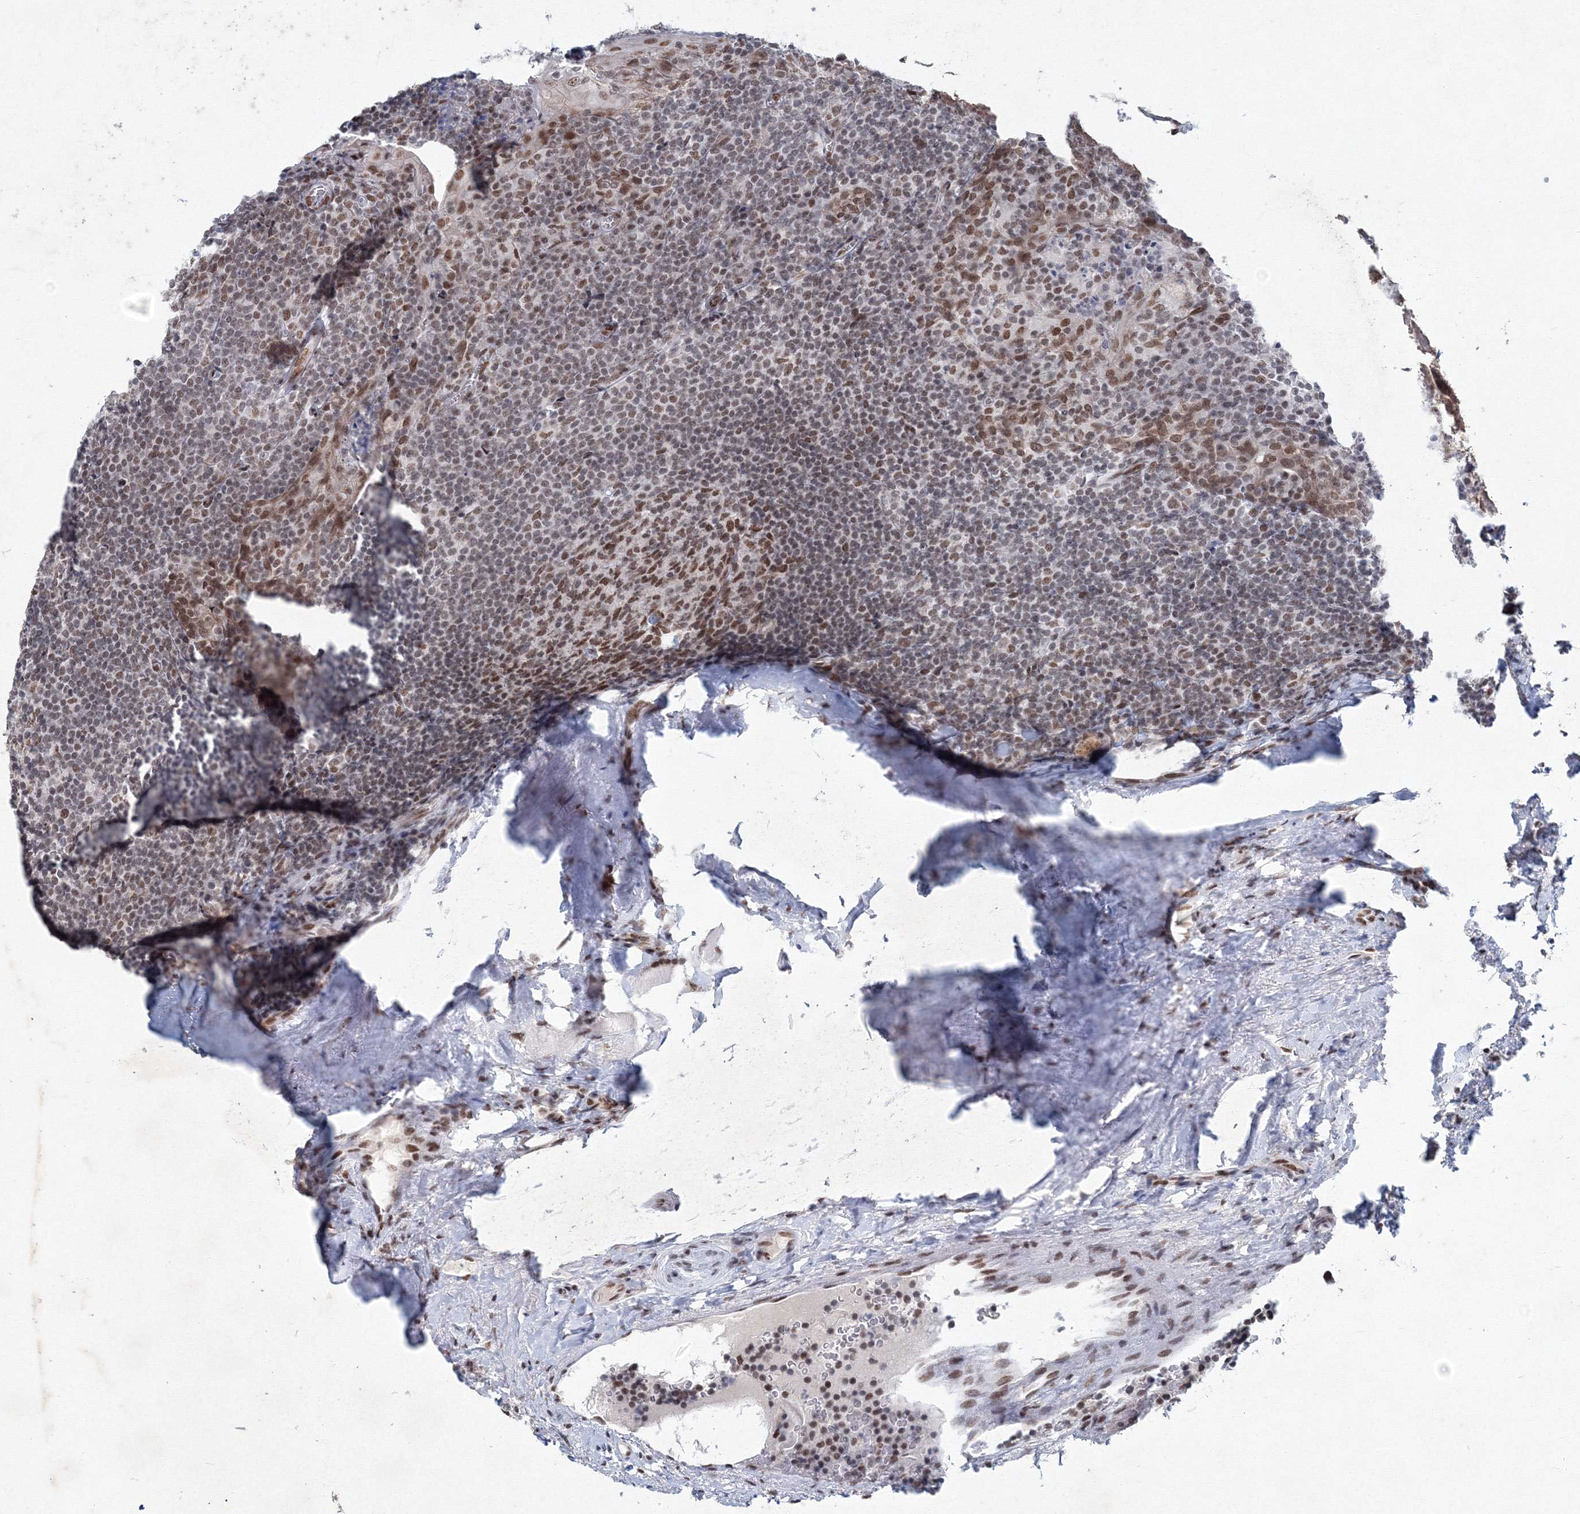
{"staining": {"intensity": "negative", "quantity": "none", "location": "none"}, "tissue": "tonsil", "cell_type": "Germinal center cells", "image_type": "normal", "snomed": [{"axis": "morphology", "description": "Normal tissue, NOS"}, {"axis": "topography", "description": "Tonsil"}], "caption": "Germinal center cells show no significant staining in unremarkable tonsil.", "gene": "SF3B6", "patient": {"sex": "male", "age": 37}}